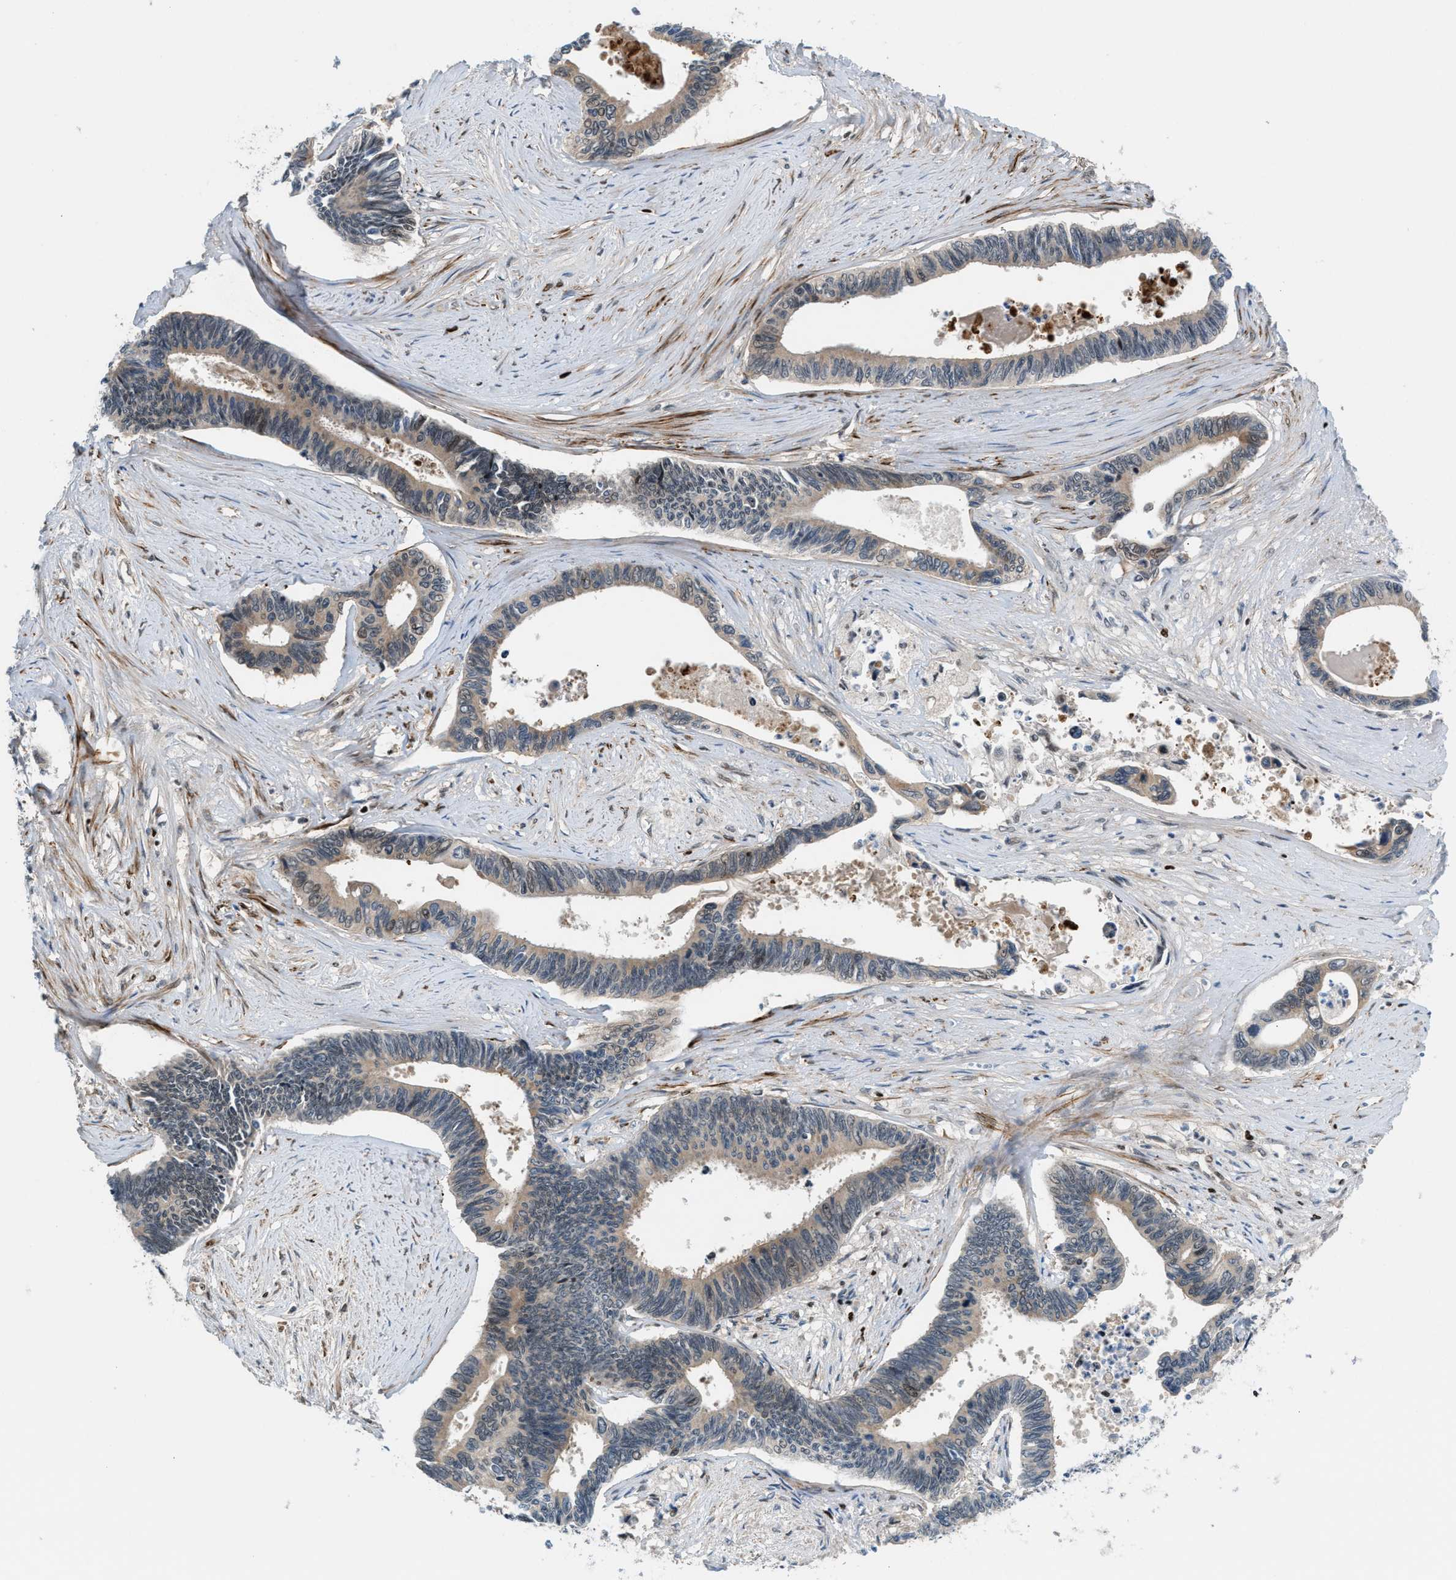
{"staining": {"intensity": "weak", "quantity": ">75%", "location": "cytoplasmic/membranous"}, "tissue": "pancreatic cancer", "cell_type": "Tumor cells", "image_type": "cancer", "snomed": [{"axis": "morphology", "description": "Adenocarcinoma, NOS"}, {"axis": "topography", "description": "Pancreas"}], "caption": "Immunohistochemistry histopathology image of adenocarcinoma (pancreatic) stained for a protein (brown), which reveals low levels of weak cytoplasmic/membranous positivity in about >75% of tumor cells.", "gene": "ZNF276", "patient": {"sex": "female", "age": 70}}